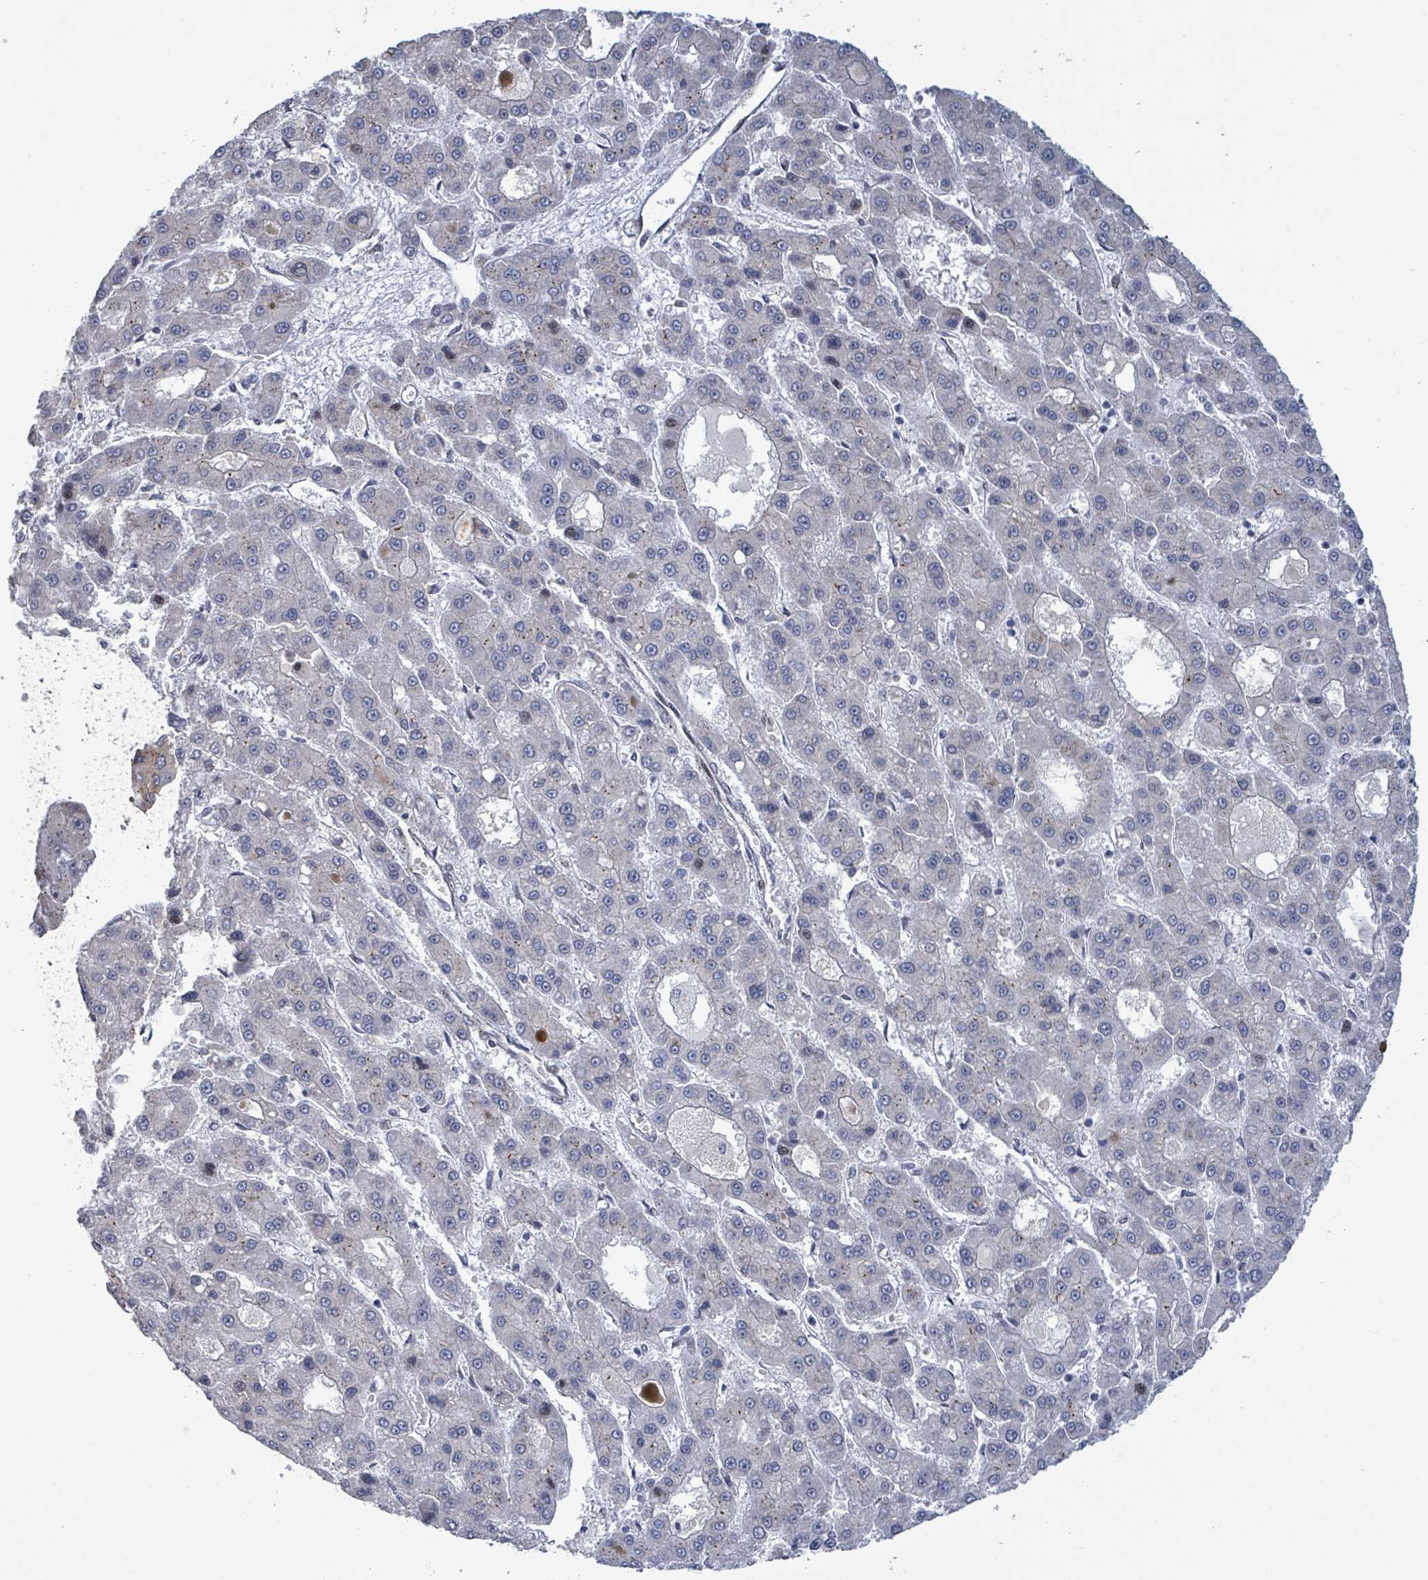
{"staining": {"intensity": "negative", "quantity": "none", "location": "none"}, "tissue": "liver cancer", "cell_type": "Tumor cells", "image_type": "cancer", "snomed": [{"axis": "morphology", "description": "Carcinoma, Hepatocellular, NOS"}, {"axis": "topography", "description": "Liver"}], "caption": "Tumor cells are negative for brown protein staining in liver hepatocellular carcinoma. (DAB immunohistochemistry, high magnification).", "gene": "TUSC1", "patient": {"sex": "male", "age": 70}}